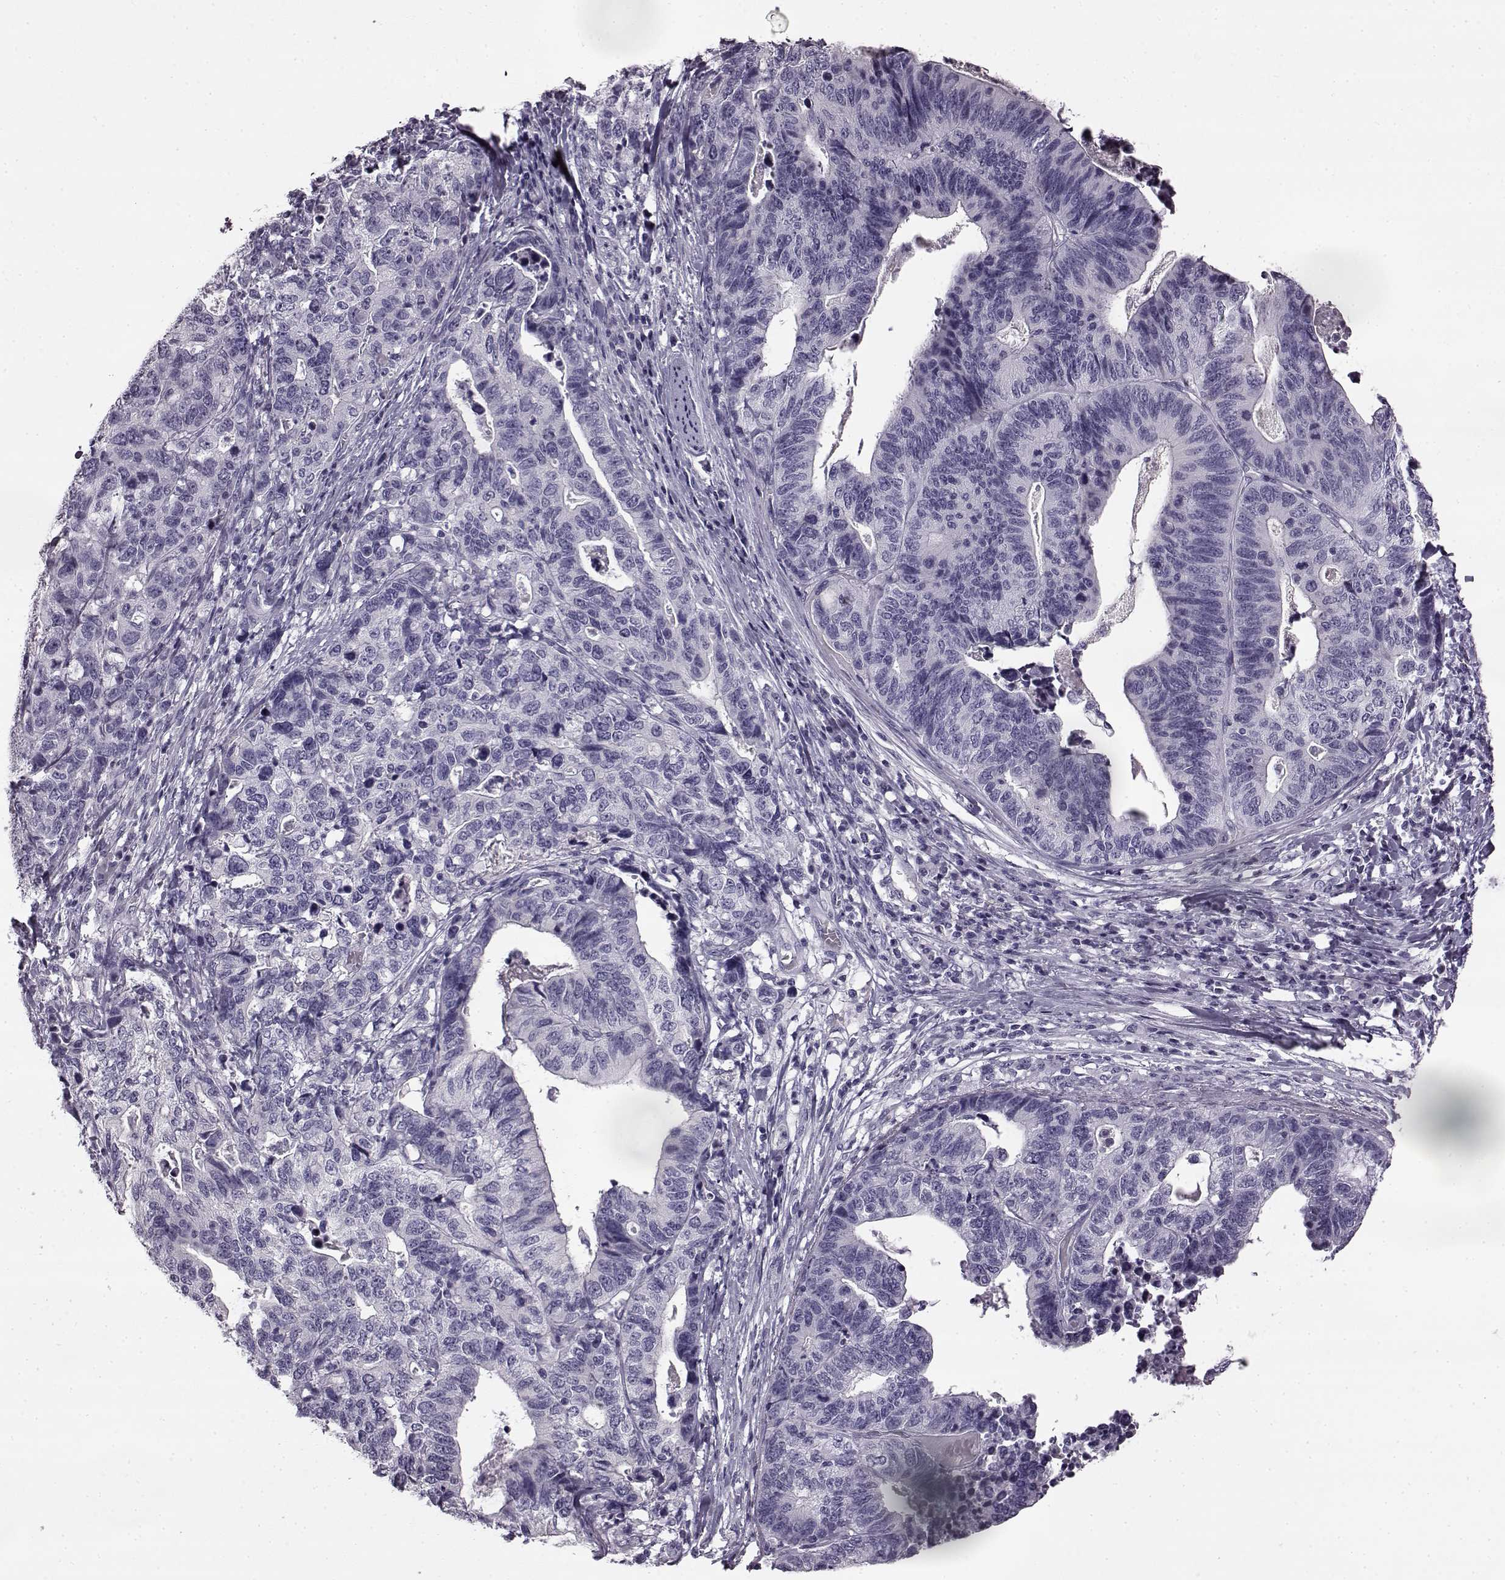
{"staining": {"intensity": "negative", "quantity": "none", "location": "none"}, "tissue": "stomach cancer", "cell_type": "Tumor cells", "image_type": "cancer", "snomed": [{"axis": "morphology", "description": "Adenocarcinoma, NOS"}, {"axis": "topography", "description": "Stomach, upper"}], "caption": "Stomach adenocarcinoma was stained to show a protein in brown. There is no significant positivity in tumor cells.", "gene": "ODAD4", "patient": {"sex": "female", "age": 67}}